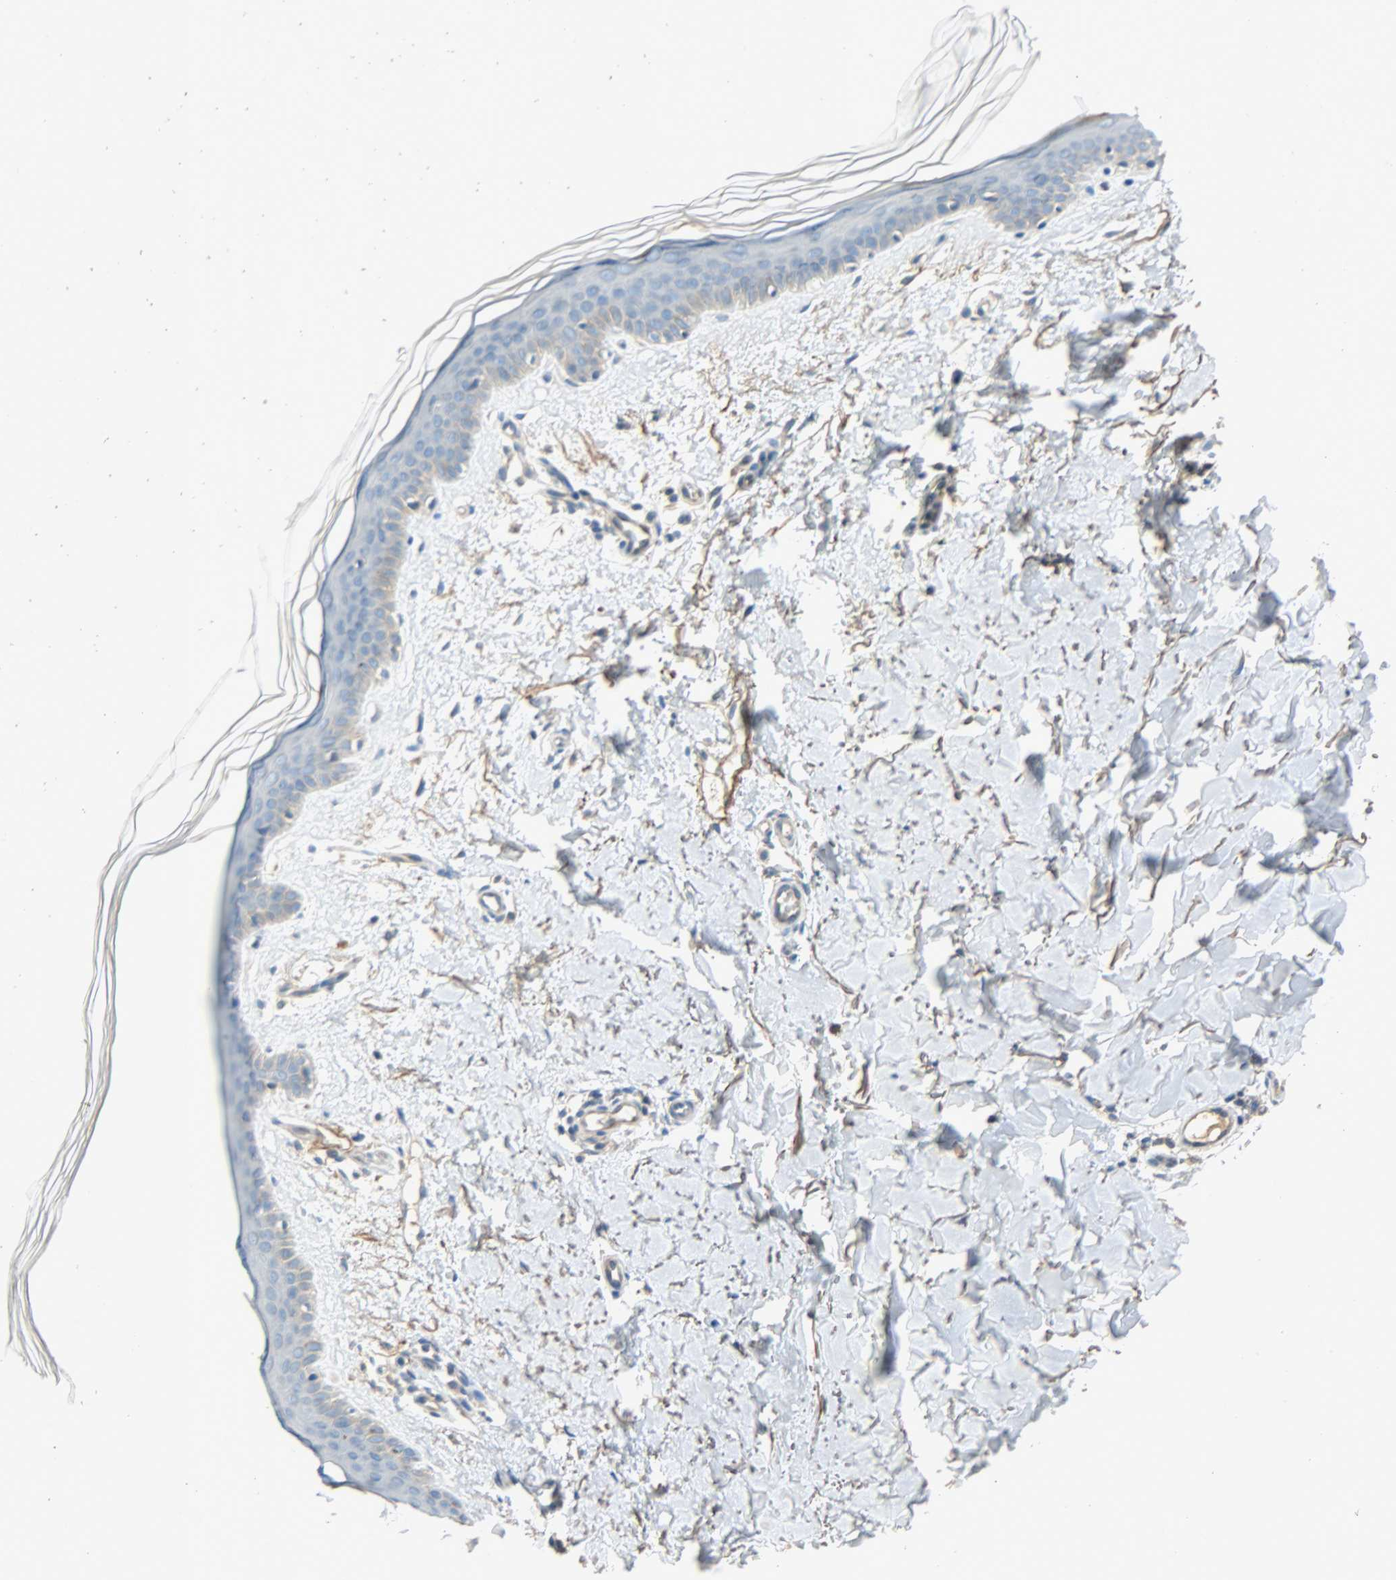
{"staining": {"intensity": "negative", "quantity": "none", "location": "none"}, "tissue": "skin", "cell_type": "Fibroblasts", "image_type": "normal", "snomed": [{"axis": "morphology", "description": "Normal tissue, NOS"}, {"axis": "topography", "description": "Skin"}], "caption": "Immunohistochemistry (IHC) of unremarkable human skin reveals no positivity in fibroblasts.", "gene": "DSG2", "patient": {"sex": "female", "age": 56}}